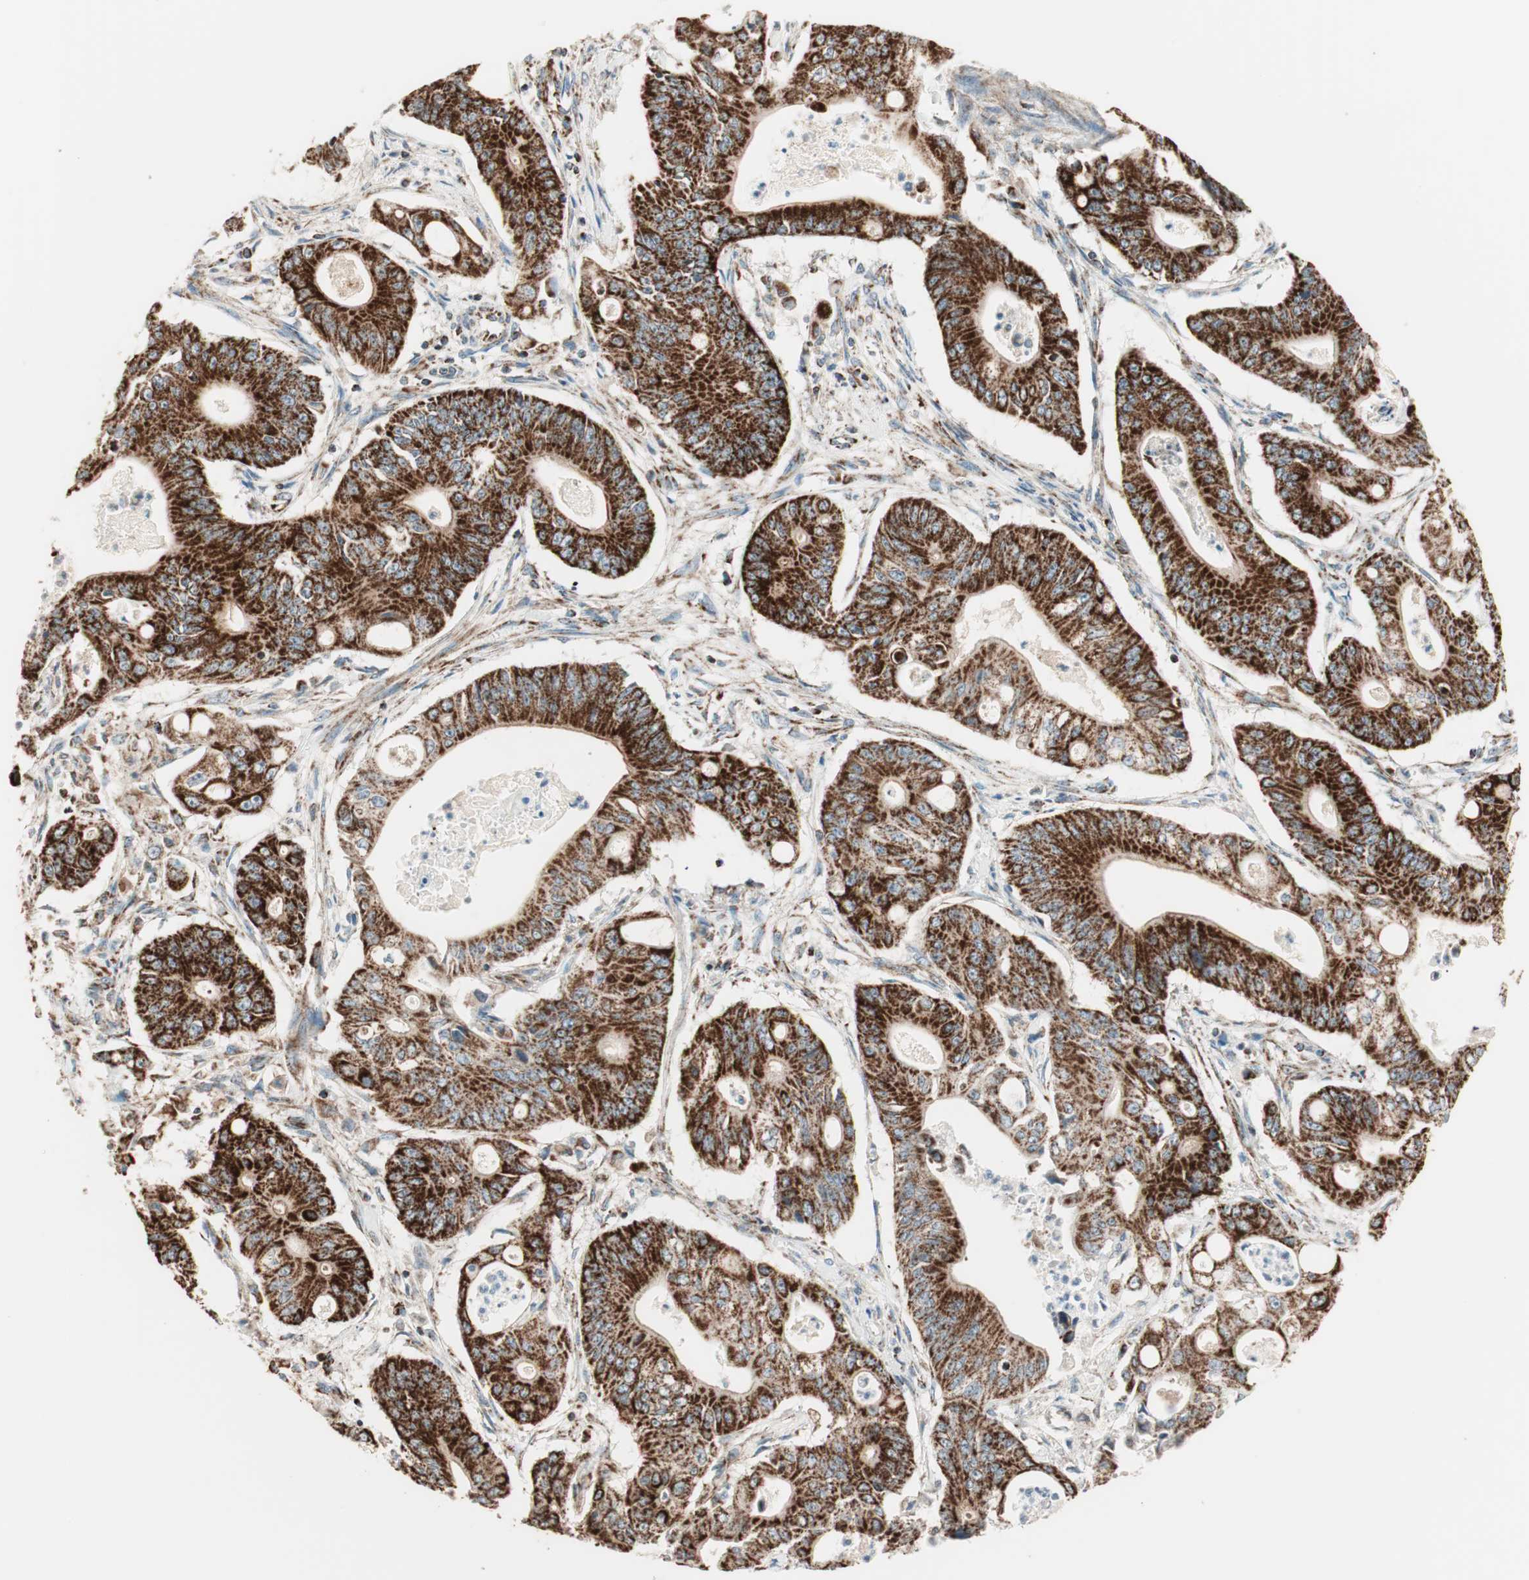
{"staining": {"intensity": "strong", "quantity": ">75%", "location": "cytoplasmic/membranous"}, "tissue": "pancreatic cancer", "cell_type": "Tumor cells", "image_type": "cancer", "snomed": [{"axis": "morphology", "description": "Normal tissue, NOS"}, {"axis": "topography", "description": "Lymph node"}], "caption": "An immunohistochemistry histopathology image of tumor tissue is shown. Protein staining in brown labels strong cytoplasmic/membranous positivity in pancreatic cancer within tumor cells.", "gene": "TOMM22", "patient": {"sex": "male", "age": 62}}